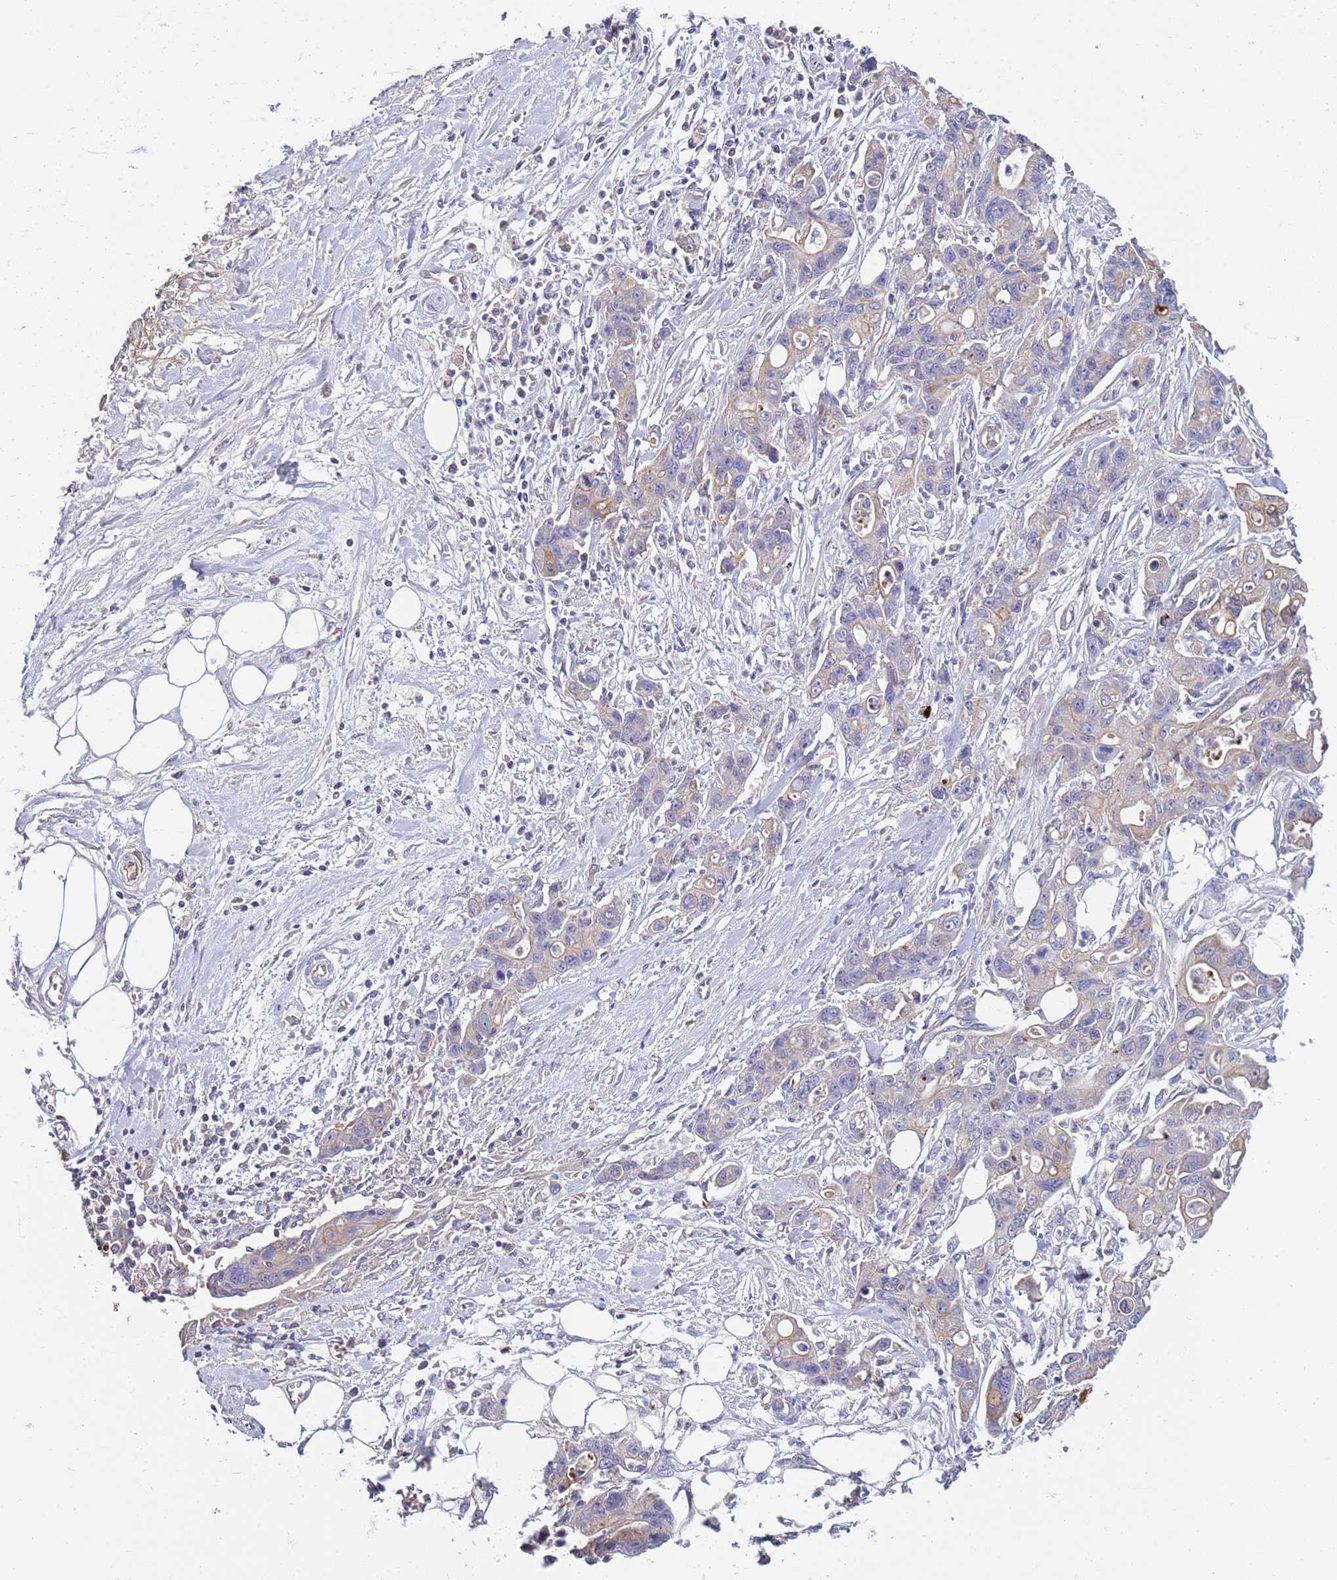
{"staining": {"intensity": "weak", "quantity": "<25%", "location": "cytoplasmic/membranous"}, "tissue": "ovarian cancer", "cell_type": "Tumor cells", "image_type": "cancer", "snomed": [{"axis": "morphology", "description": "Cystadenocarcinoma, mucinous, NOS"}, {"axis": "topography", "description": "Ovary"}], "caption": "IHC image of neoplastic tissue: ovarian mucinous cystadenocarcinoma stained with DAB shows no significant protein expression in tumor cells.", "gene": "TRIM51", "patient": {"sex": "female", "age": 70}}